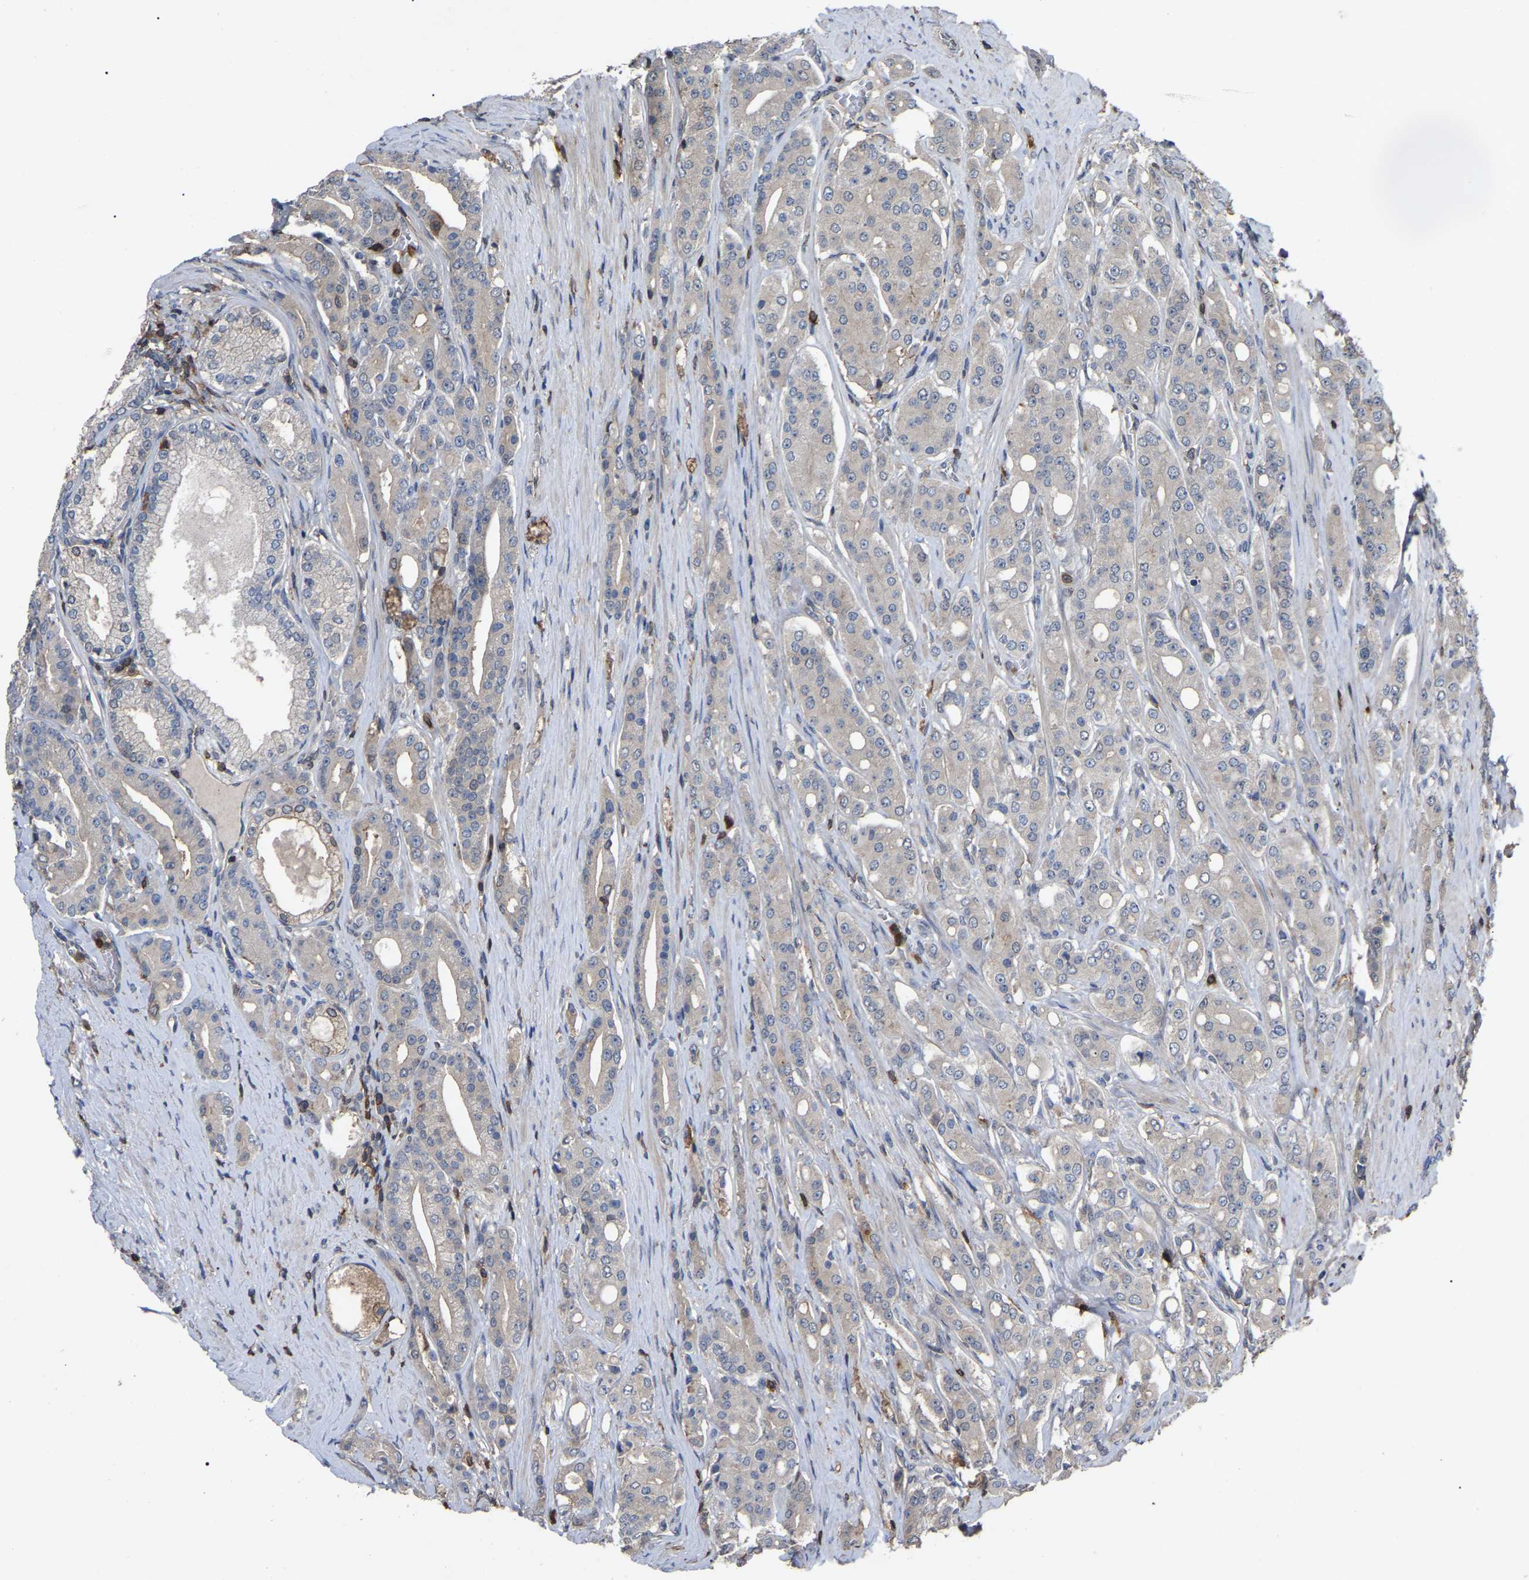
{"staining": {"intensity": "negative", "quantity": "none", "location": "none"}, "tissue": "prostate cancer", "cell_type": "Tumor cells", "image_type": "cancer", "snomed": [{"axis": "morphology", "description": "Adenocarcinoma, High grade"}, {"axis": "topography", "description": "Prostate"}], "caption": "Immunohistochemistry photomicrograph of neoplastic tissue: human prostate high-grade adenocarcinoma stained with DAB (3,3'-diaminobenzidine) reveals no significant protein positivity in tumor cells.", "gene": "CIT", "patient": {"sex": "male", "age": 71}}